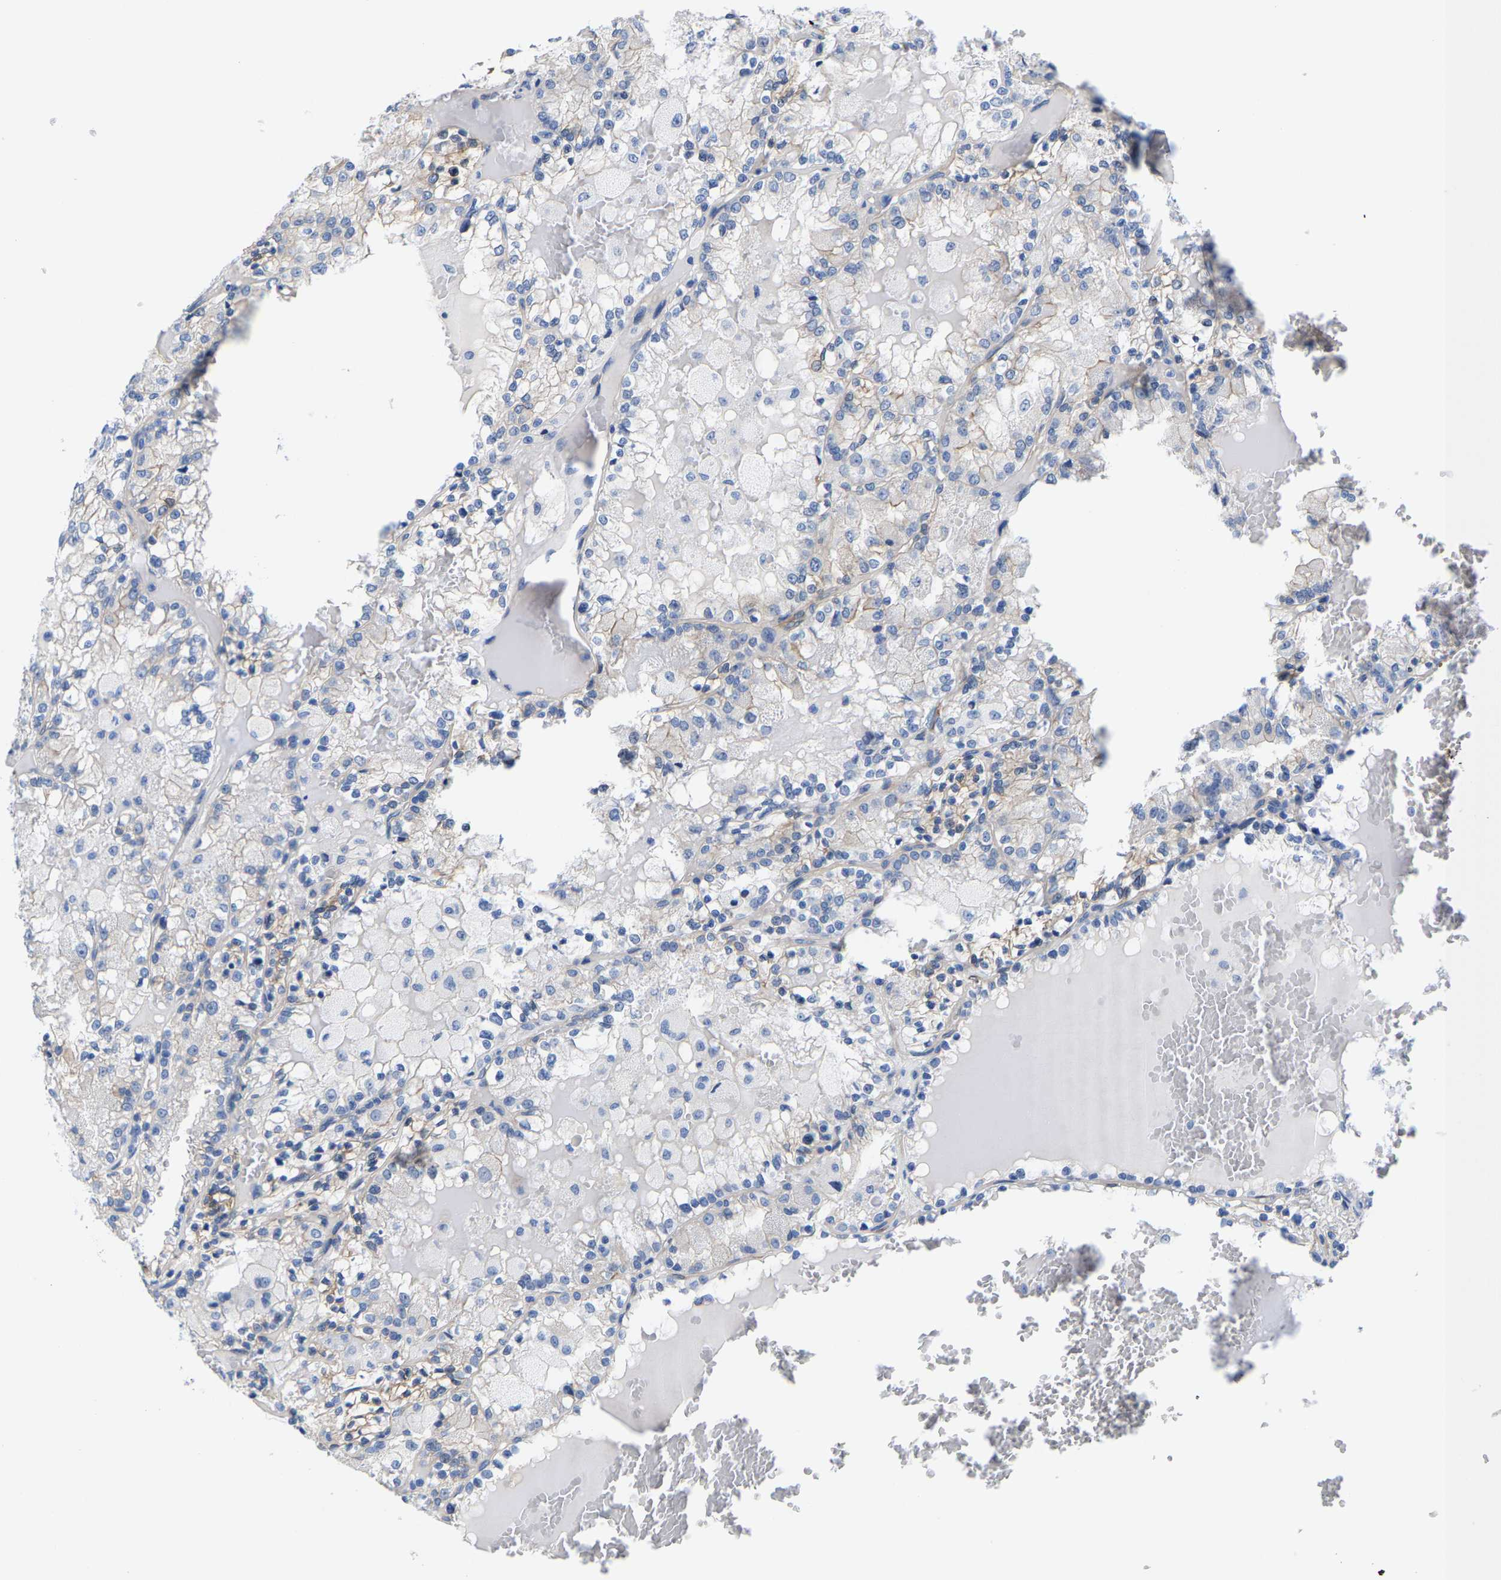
{"staining": {"intensity": "negative", "quantity": "none", "location": "none"}, "tissue": "renal cancer", "cell_type": "Tumor cells", "image_type": "cancer", "snomed": [{"axis": "morphology", "description": "Adenocarcinoma, NOS"}, {"axis": "topography", "description": "Kidney"}], "caption": "IHC image of neoplastic tissue: human renal adenocarcinoma stained with DAB reveals no significant protein expression in tumor cells.", "gene": "DSCAM", "patient": {"sex": "female", "age": 56}}